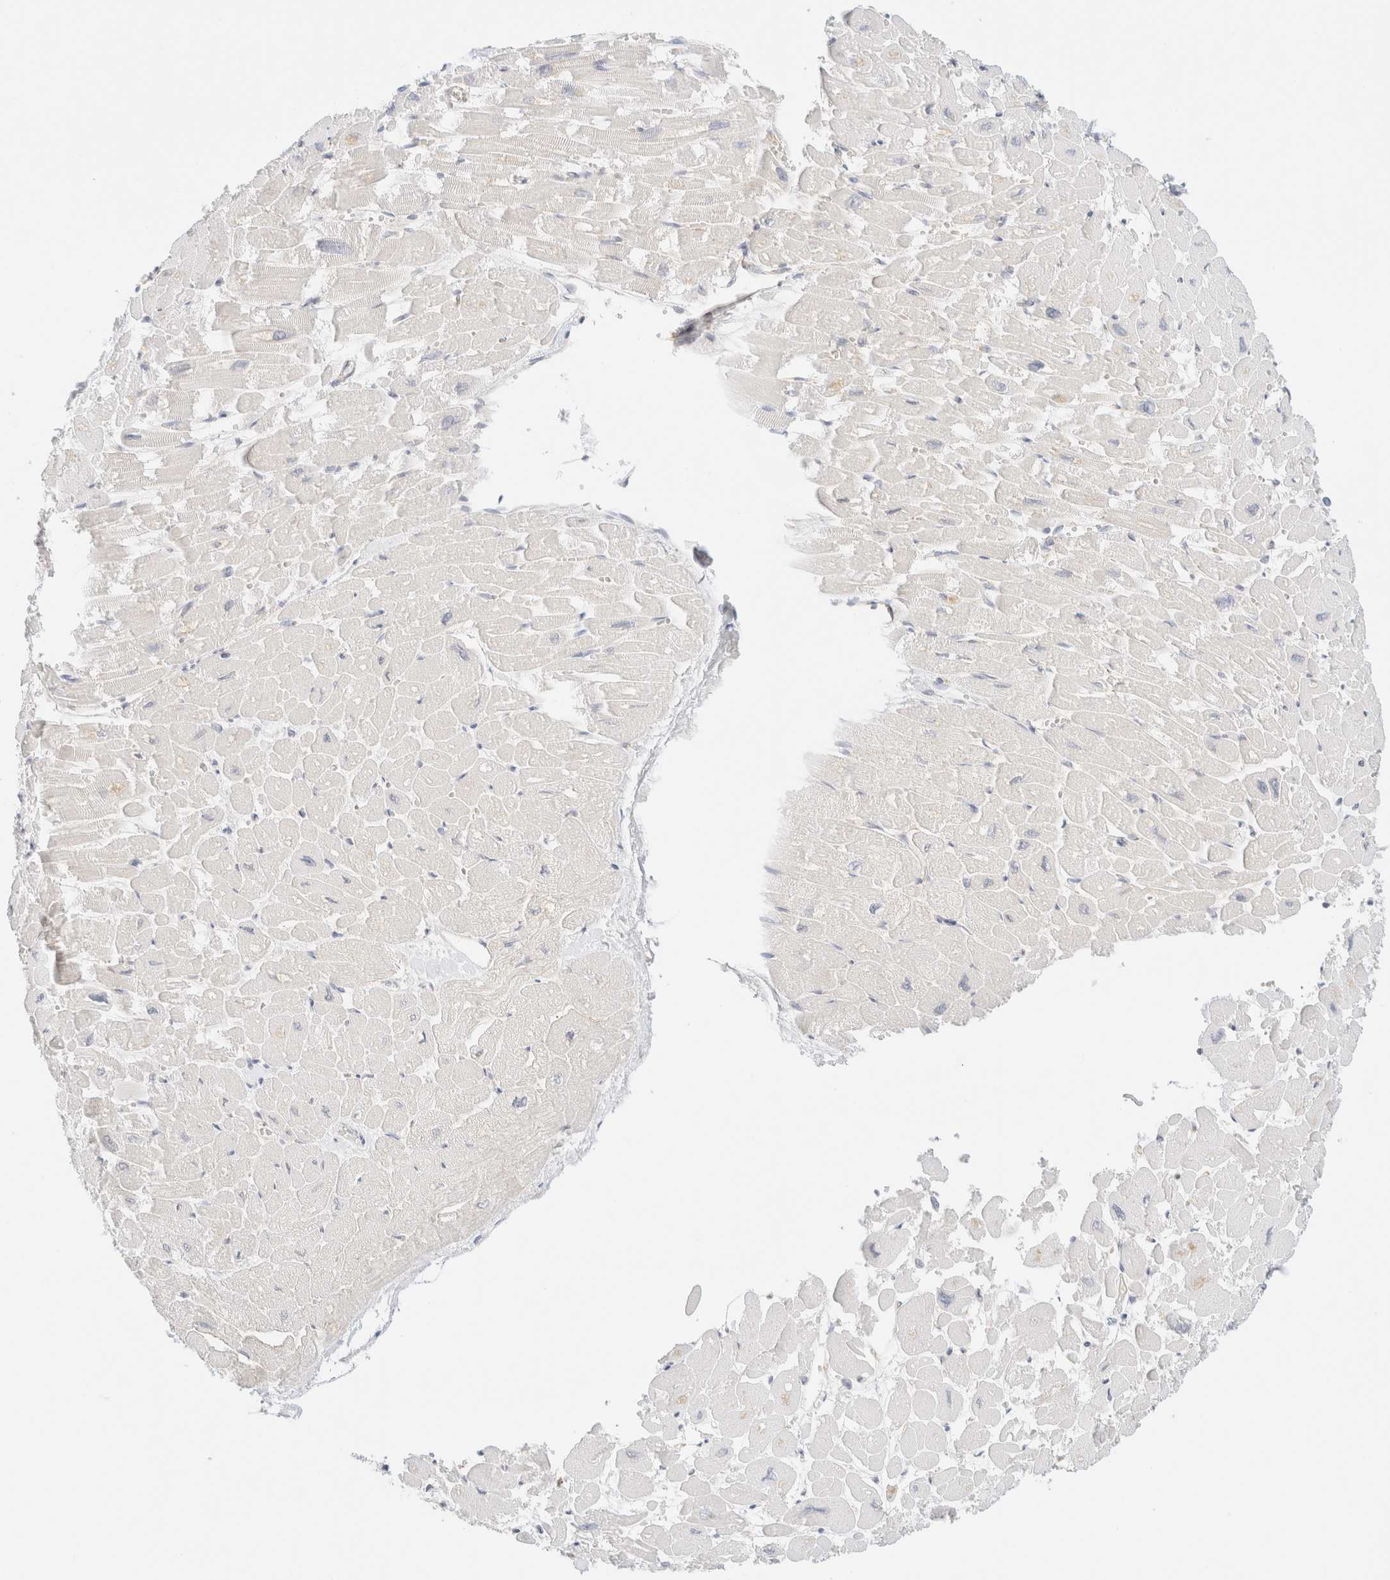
{"staining": {"intensity": "weak", "quantity": "<25%", "location": "cytoplasmic/membranous"}, "tissue": "heart muscle", "cell_type": "Cardiomyocytes", "image_type": "normal", "snomed": [{"axis": "morphology", "description": "Normal tissue, NOS"}, {"axis": "topography", "description": "Heart"}], "caption": "High power microscopy image of an immunohistochemistry image of benign heart muscle, revealing no significant expression in cardiomyocytes.", "gene": "UNC13B", "patient": {"sex": "male", "age": 54}}